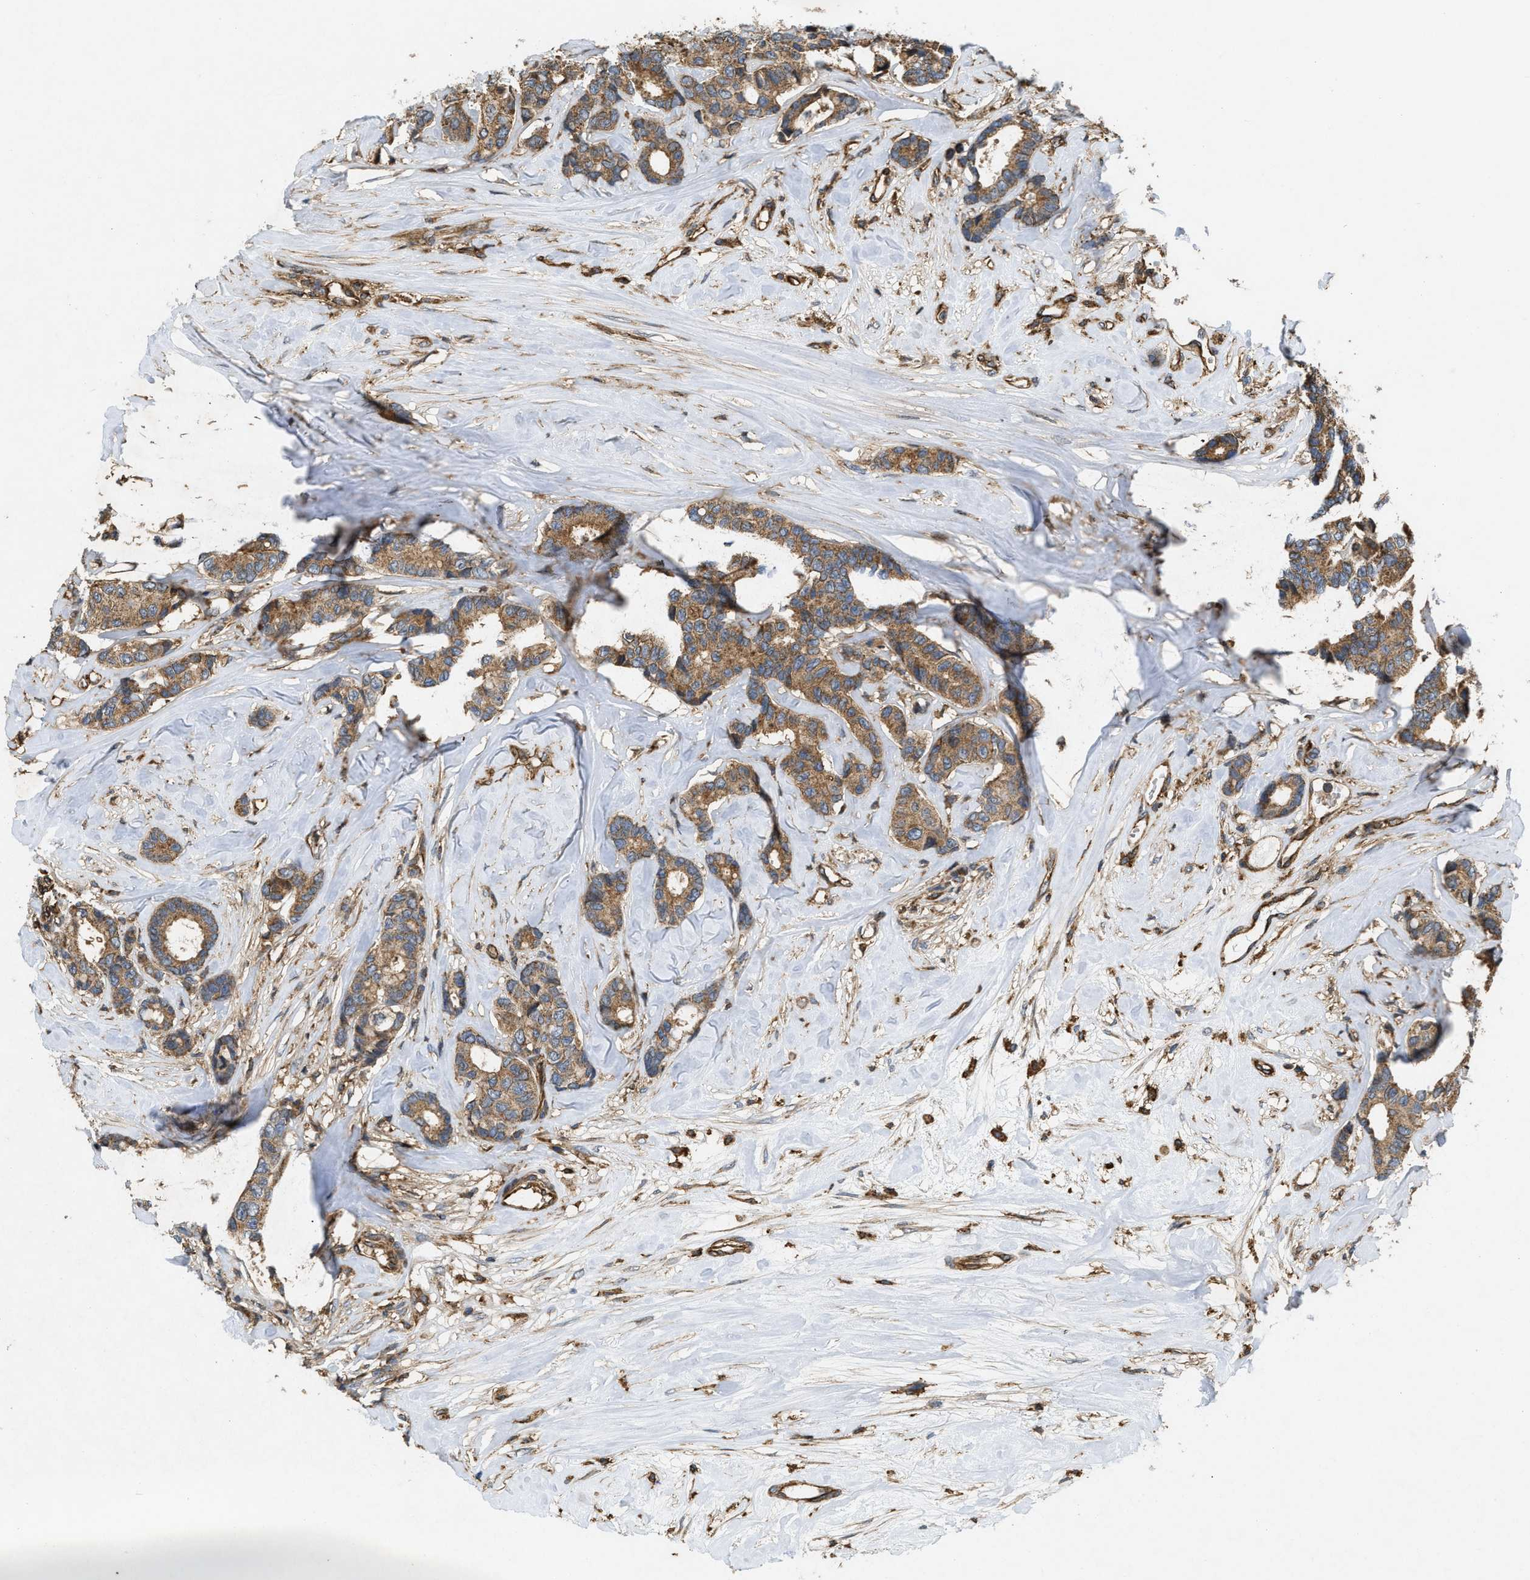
{"staining": {"intensity": "moderate", "quantity": ">75%", "location": "cytoplasmic/membranous"}, "tissue": "breast cancer", "cell_type": "Tumor cells", "image_type": "cancer", "snomed": [{"axis": "morphology", "description": "Duct carcinoma"}, {"axis": "topography", "description": "Breast"}], "caption": "The immunohistochemical stain shows moderate cytoplasmic/membranous expression in tumor cells of breast cancer (infiltrating ductal carcinoma) tissue.", "gene": "GNB4", "patient": {"sex": "female", "age": 87}}